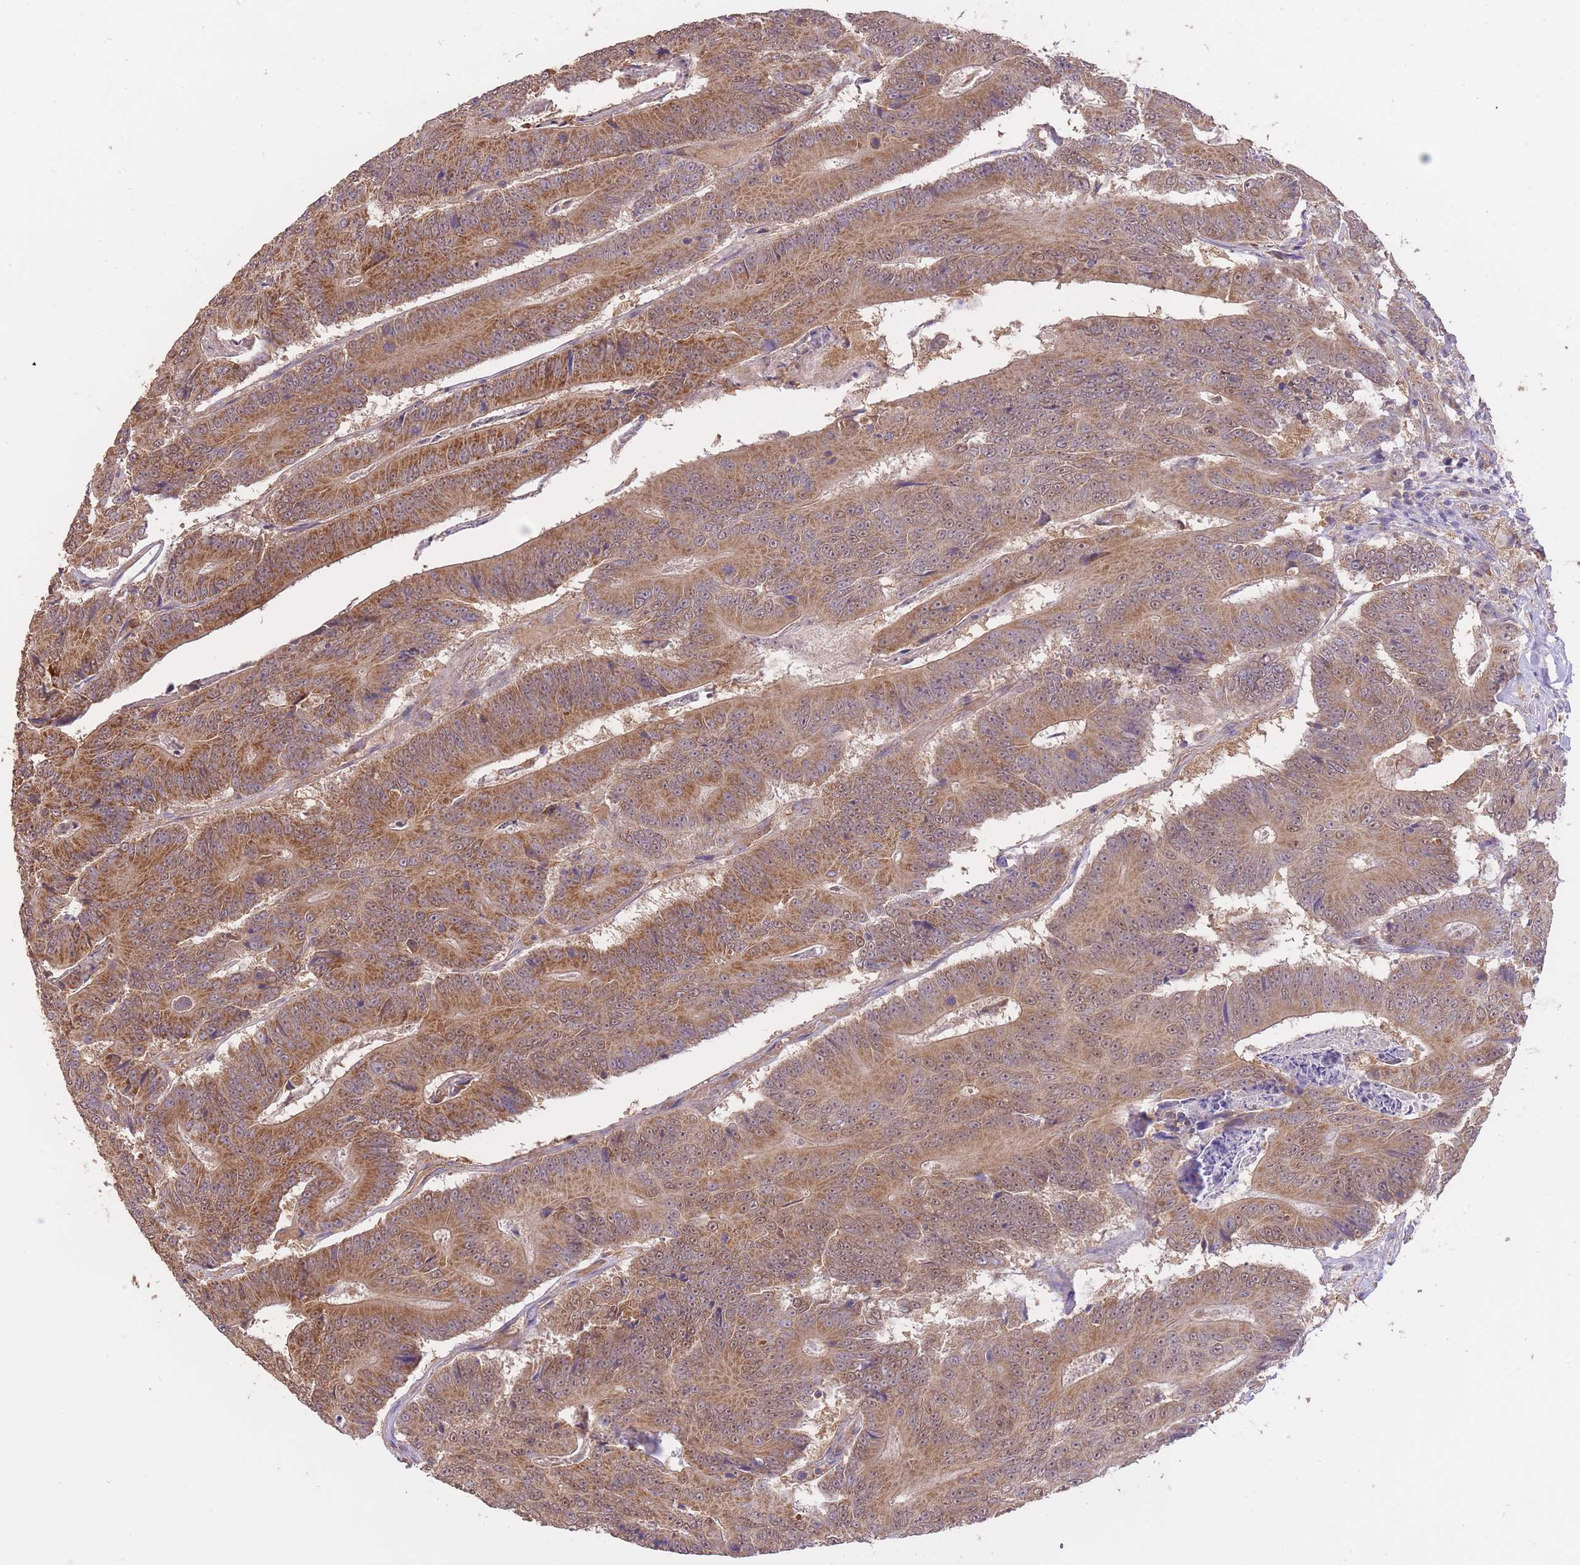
{"staining": {"intensity": "moderate", "quantity": ">75%", "location": "cytoplasmic/membranous"}, "tissue": "colorectal cancer", "cell_type": "Tumor cells", "image_type": "cancer", "snomed": [{"axis": "morphology", "description": "Adenocarcinoma, NOS"}, {"axis": "topography", "description": "Colon"}], "caption": "An image of colorectal cancer stained for a protein reveals moderate cytoplasmic/membranous brown staining in tumor cells.", "gene": "PREP", "patient": {"sex": "male", "age": 83}}